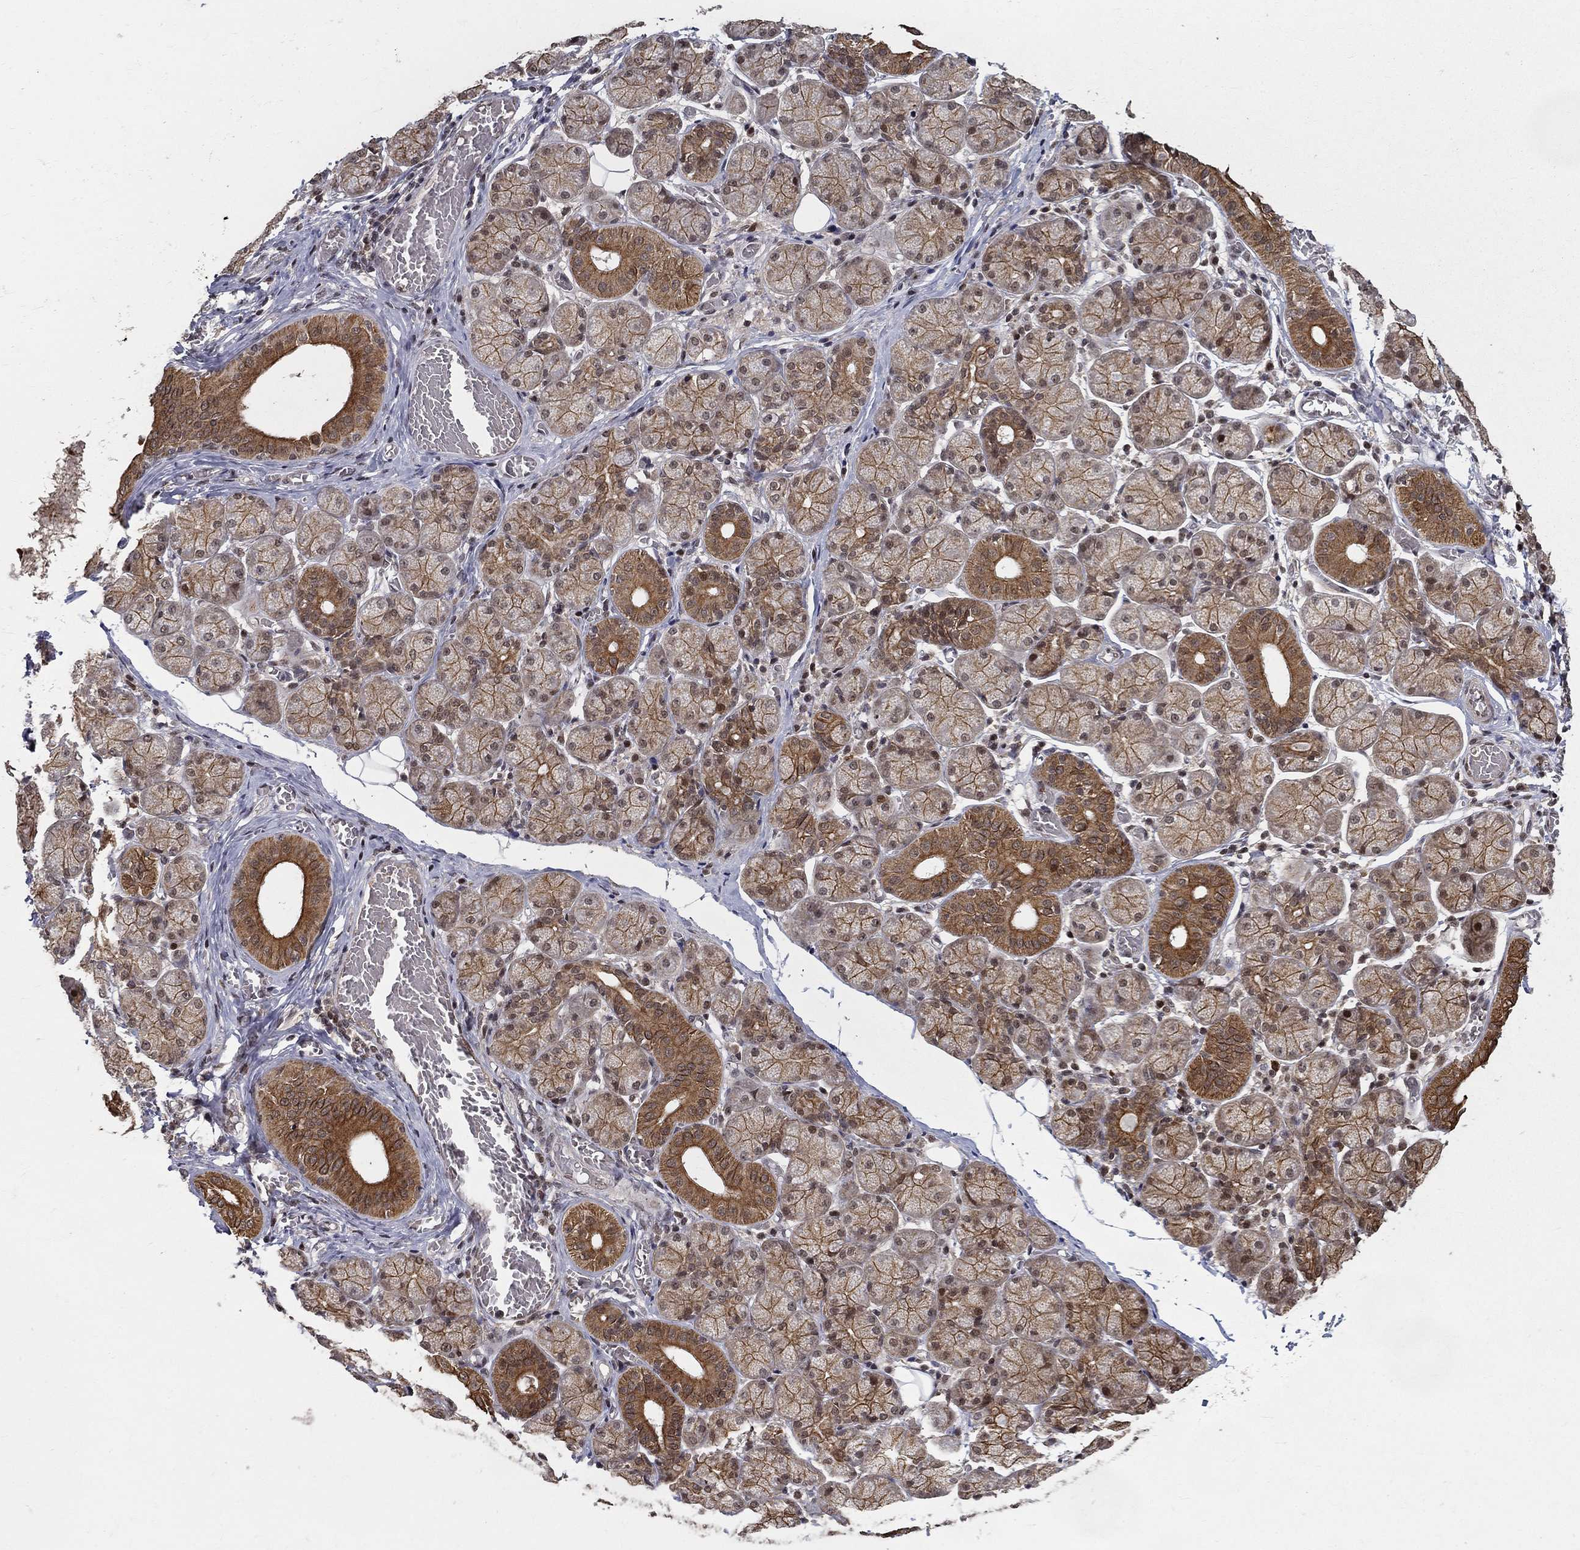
{"staining": {"intensity": "strong", "quantity": "25%-75%", "location": "cytoplasmic/membranous,nuclear"}, "tissue": "salivary gland", "cell_type": "Glandular cells", "image_type": "normal", "snomed": [{"axis": "morphology", "description": "Normal tissue, NOS"}, {"axis": "topography", "description": "Salivary gland"}, {"axis": "topography", "description": "Peripheral nerve tissue"}], "caption": "Immunohistochemistry micrograph of unremarkable human salivary gland stained for a protein (brown), which demonstrates high levels of strong cytoplasmic/membranous,nuclear staining in approximately 25%-75% of glandular cells.", "gene": "CDCA7L", "patient": {"sex": "female", "age": 24}}